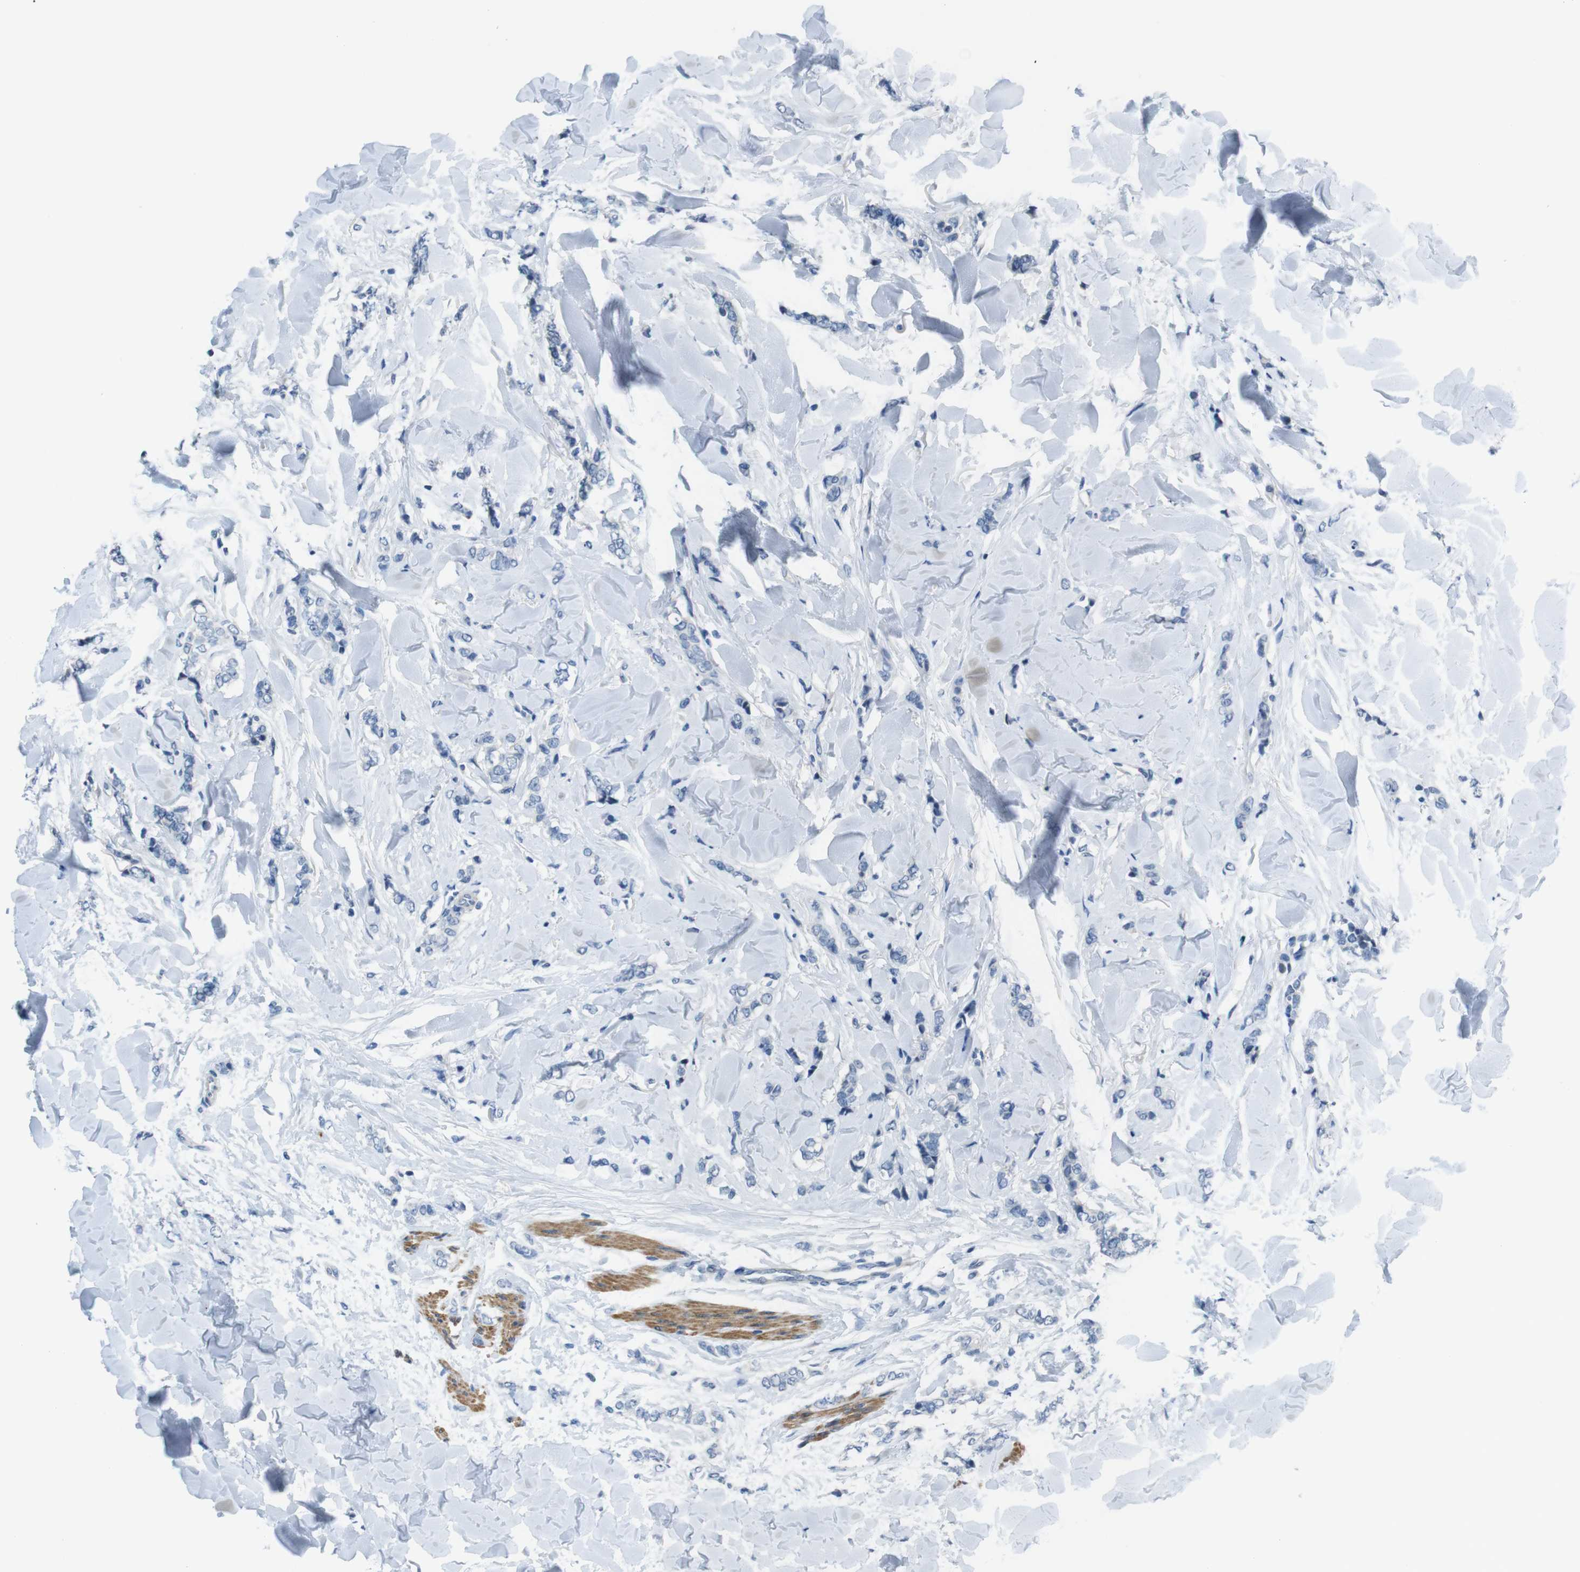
{"staining": {"intensity": "negative", "quantity": "none", "location": "none"}, "tissue": "breast cancer", "cell_type": "Tumor cells", "image_type": "cancer", "snomed": [{"axis": "morphology", "description": "Lobular carcinoma"}, {"axis": "topography", "description": "Skin"}, {"axis": "topography", "description": "Breast"}], "caption": "Lobular carcinoma (breast) stained for a protein using immunohistochemistry (IHC) demonstrates no expression tumor cells.", "gene": "HRH2", "patient": {"sex": "female", "age": 46}}